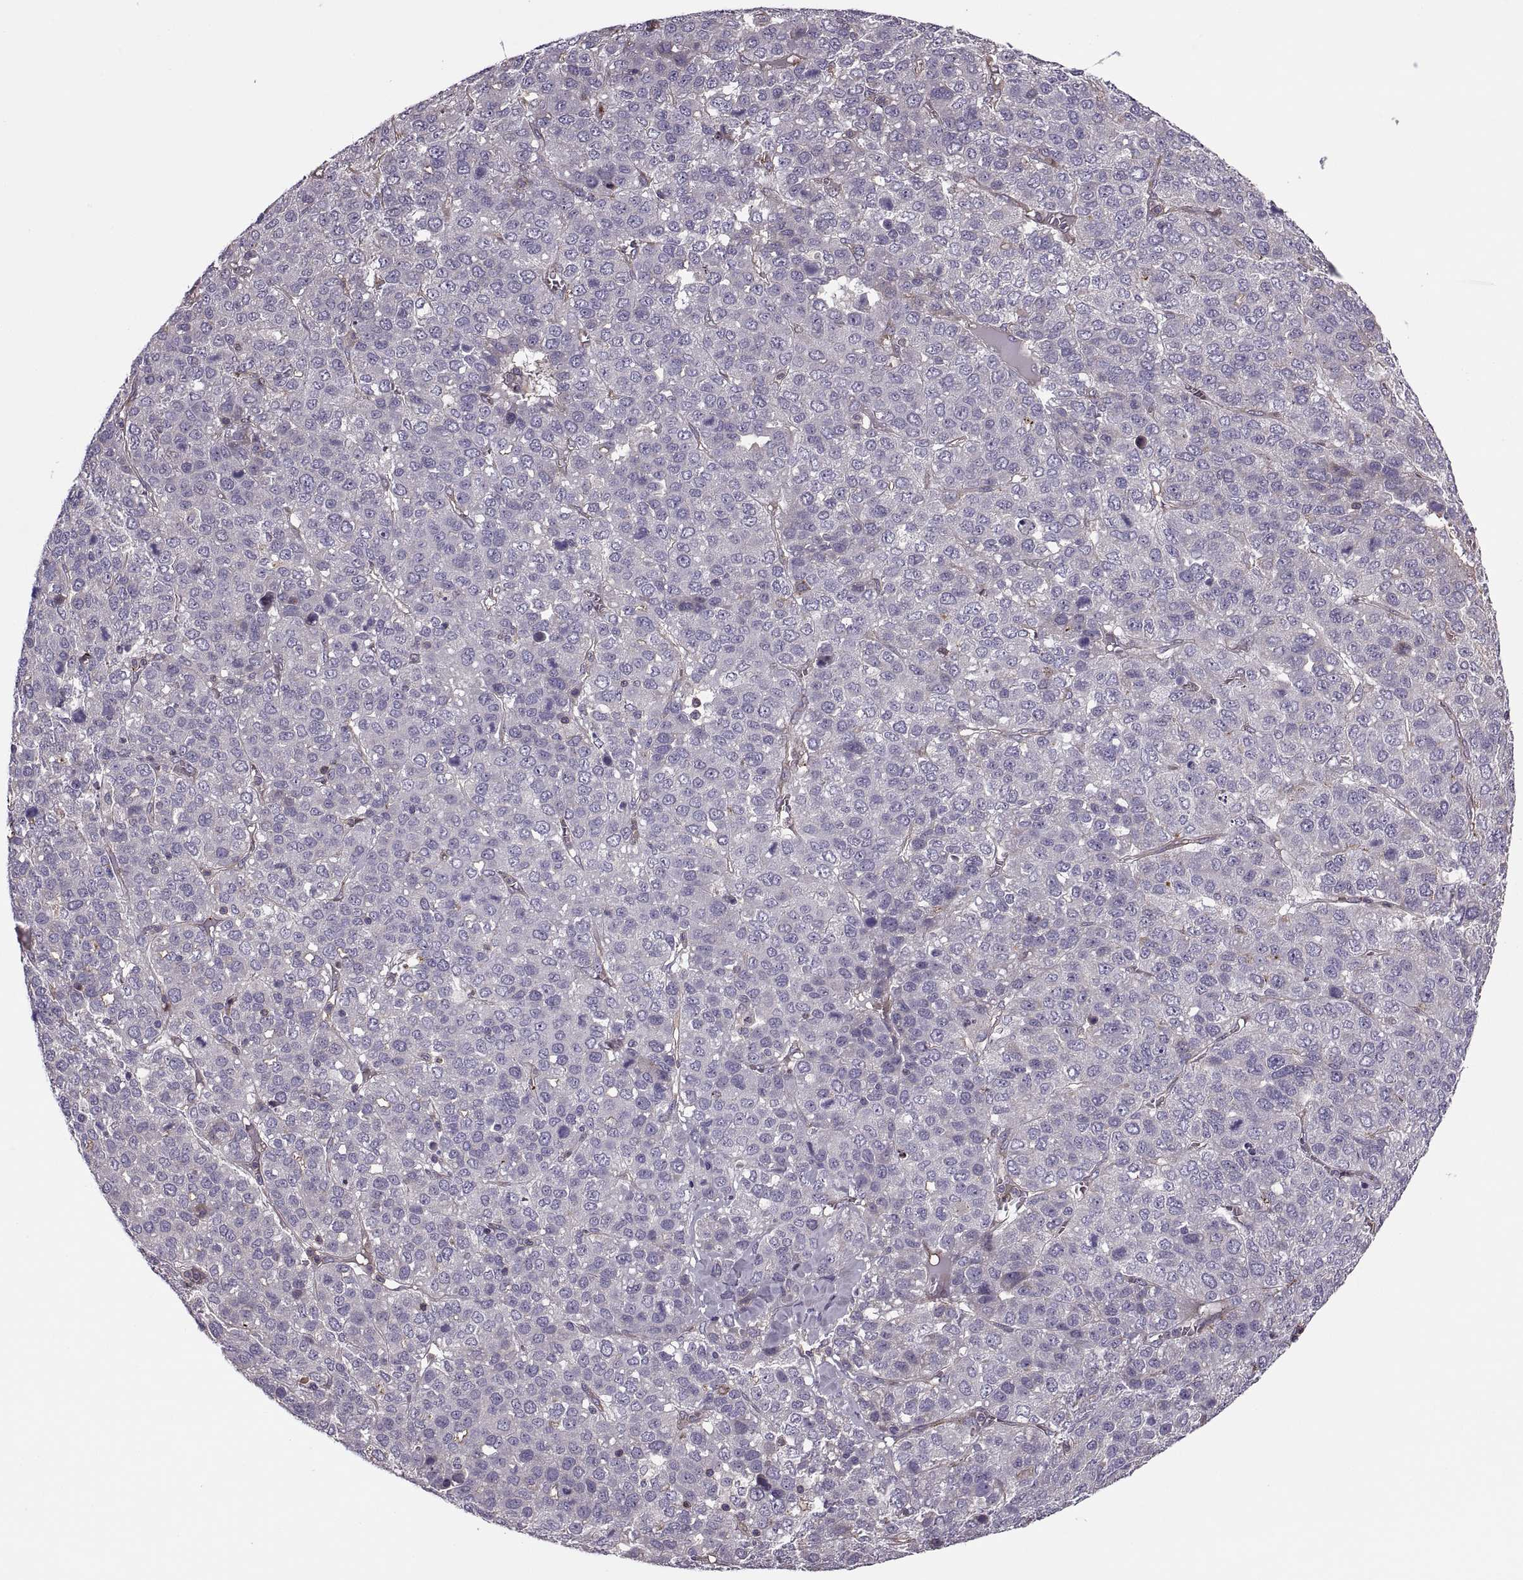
{"staining": {"intensity": "negative", "quantity": "none", "location": "none"}, "tissue": "liver cancer", "cell_type": "Tumor cells", "image_type": "cancer", "snomed": [{"axis": "morphology", "description": "Carcinoma, Hepatocellular, NOS"}, {"axis": "topography", "description": "Liver"}], "caption": "Tumor cells are negative for protein expression in human hepatocellular carcinoma (liver).", "gene": "SLC2A3", "patient": {"sex": "male", "age": 69}}